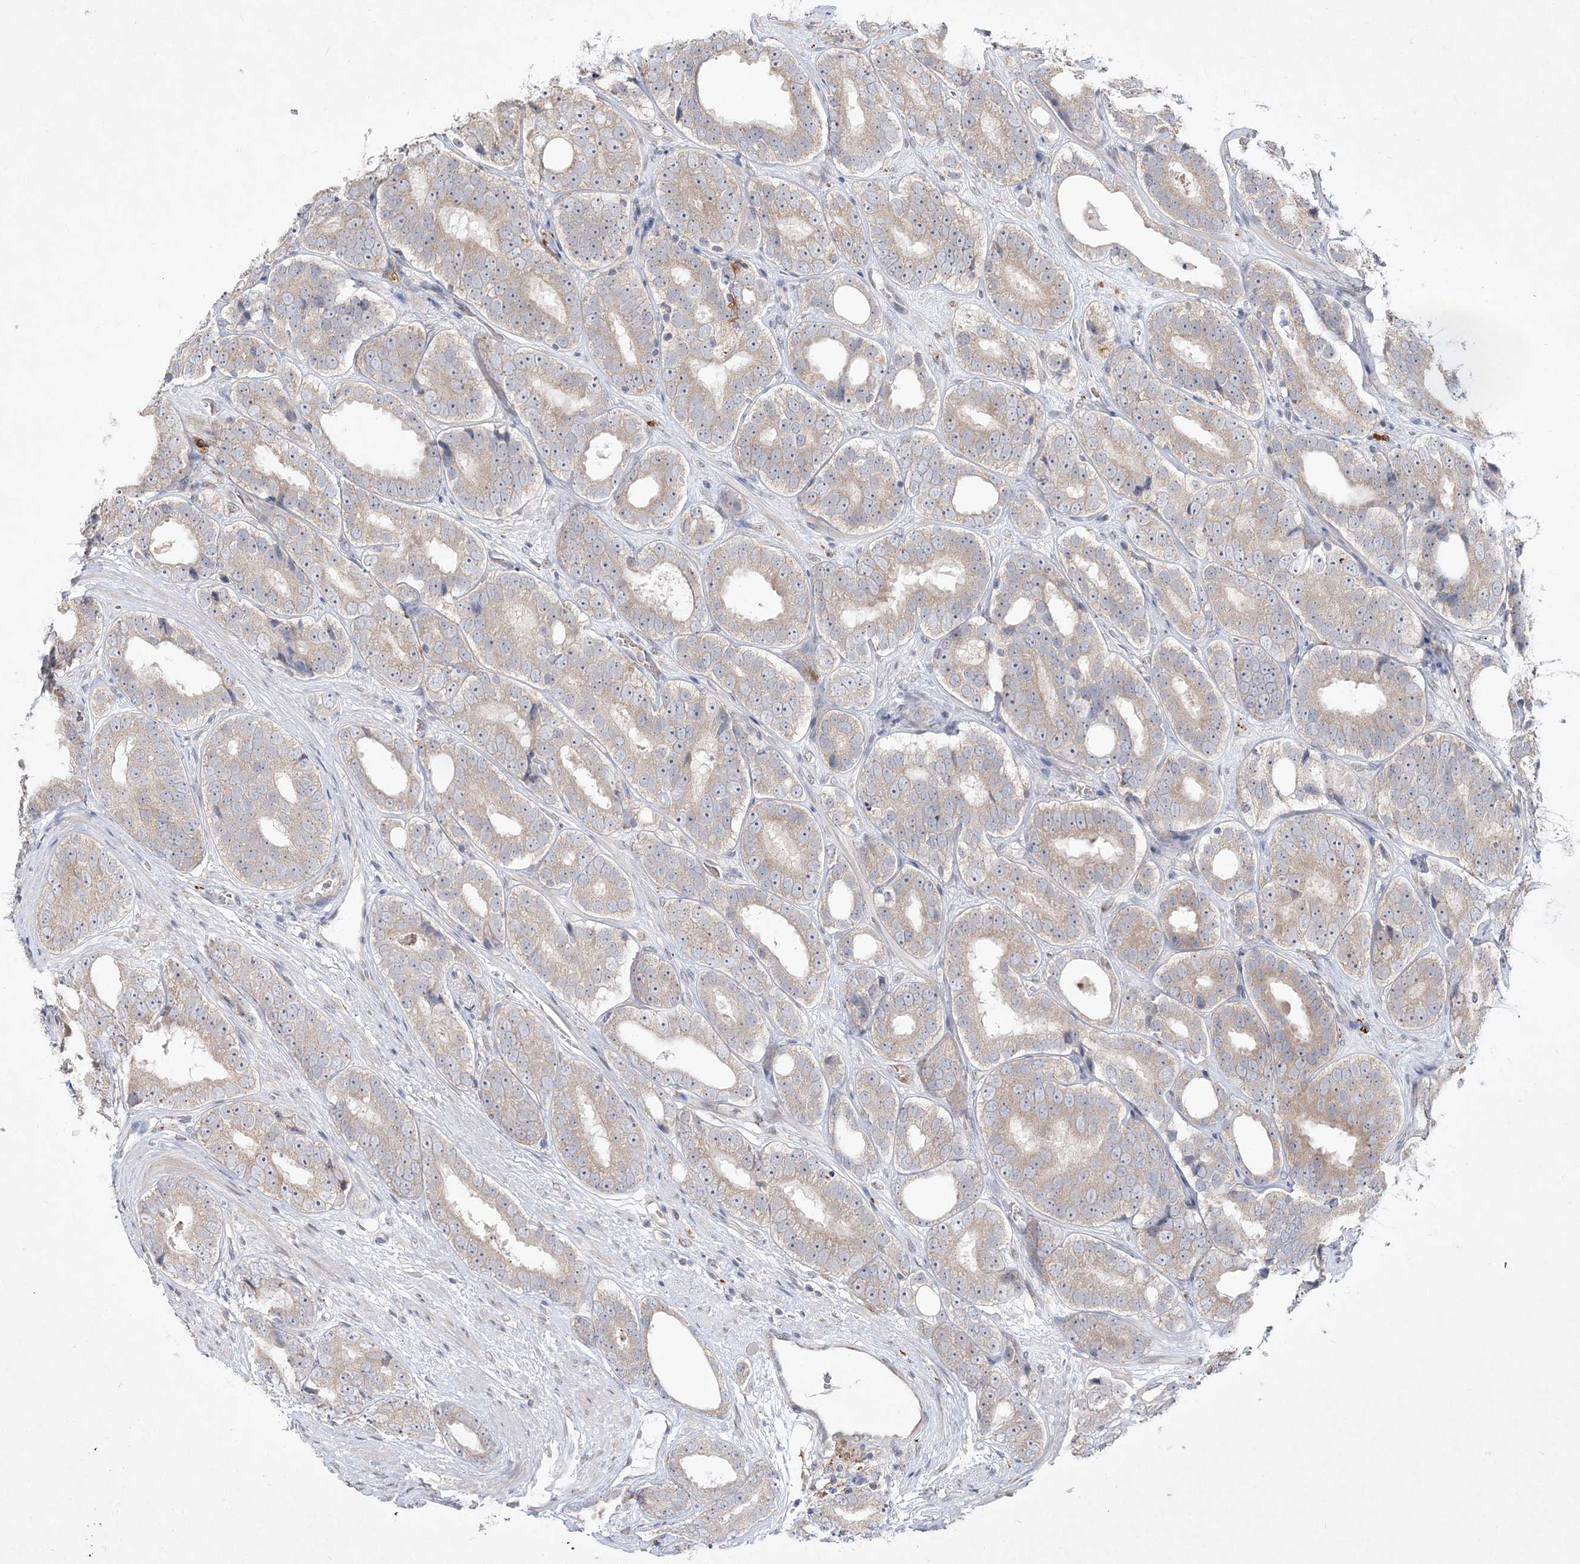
{"staining": {"intensity": "weak", "quantity": "25%-75%", "location": "cytoplasmic/membranous"}, "tissue": "prostate cancer", "cell_type": "Tumor cells", "image_type": "cancer", "snomed": [{"axis": "morphology", "description": "Adenocarcinoma, High grade"}, {"axis": "topography", "description": "Prostate"}], "caption": "Tumor cells show low levels of weak cytoplasmic/membranous staining in approximately 25%-75% of cells in prostate cancer.", "gene": "CLNK", "patient": {"sex": "male", "age": 56}}